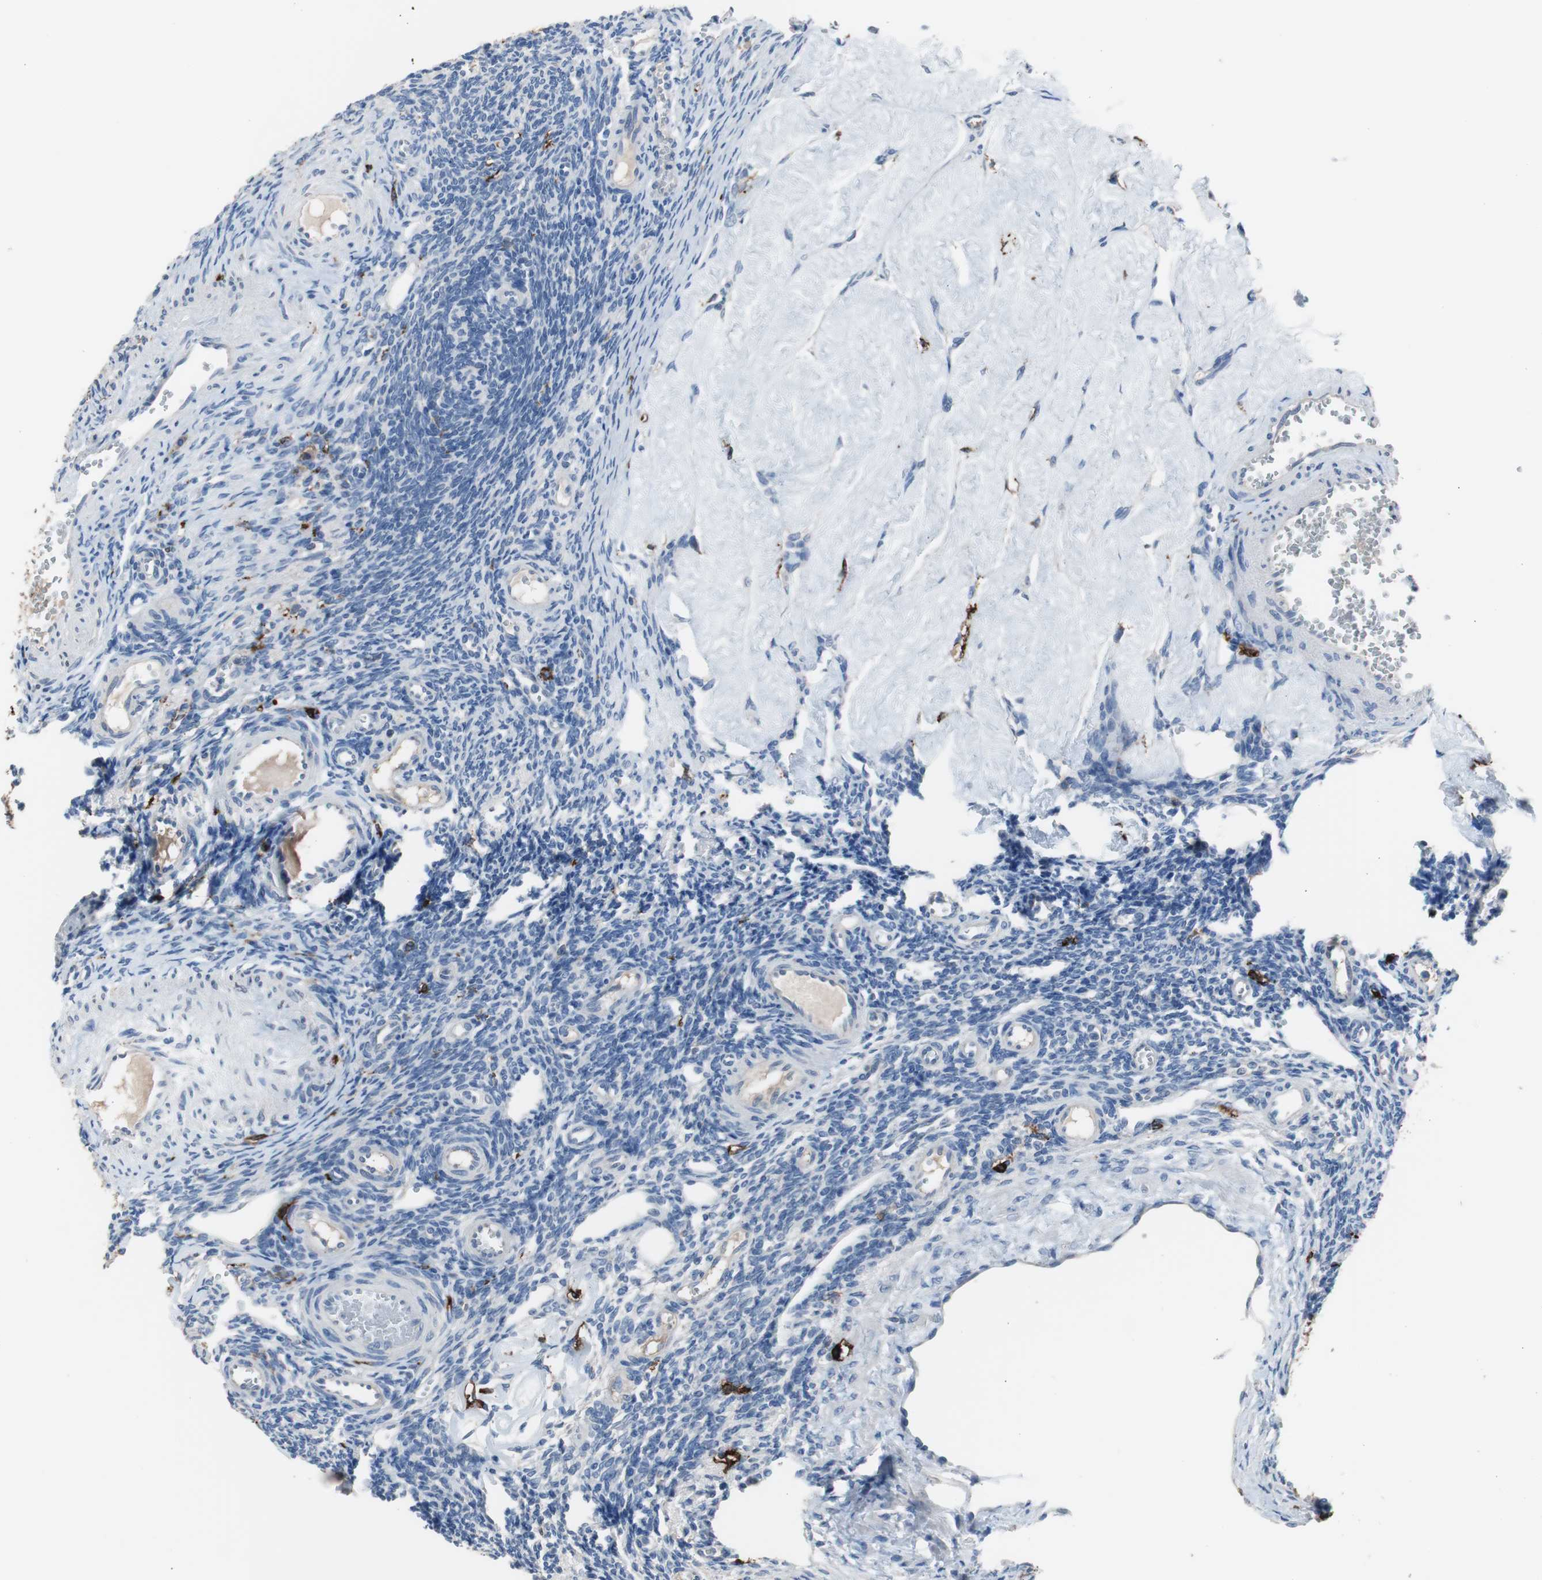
{"staining": {"intensity": "negative", "quantity": "none", "location": "none"}, "tissue": "ovary", "cell_type": "Follicle cells", "image_type": "normal", "snomed": [{"axis": "morphology", "description": "Normal tissue, NOS"}, {"axis": "topography", "description": "Ovary"}], "caption": "This is an immunohistochemistry micrograph of unremarkable human ovary. There is no staining in follicle cells.", "gene": "FCGR2B", "patient": {"sex": "female", "age": 33}}